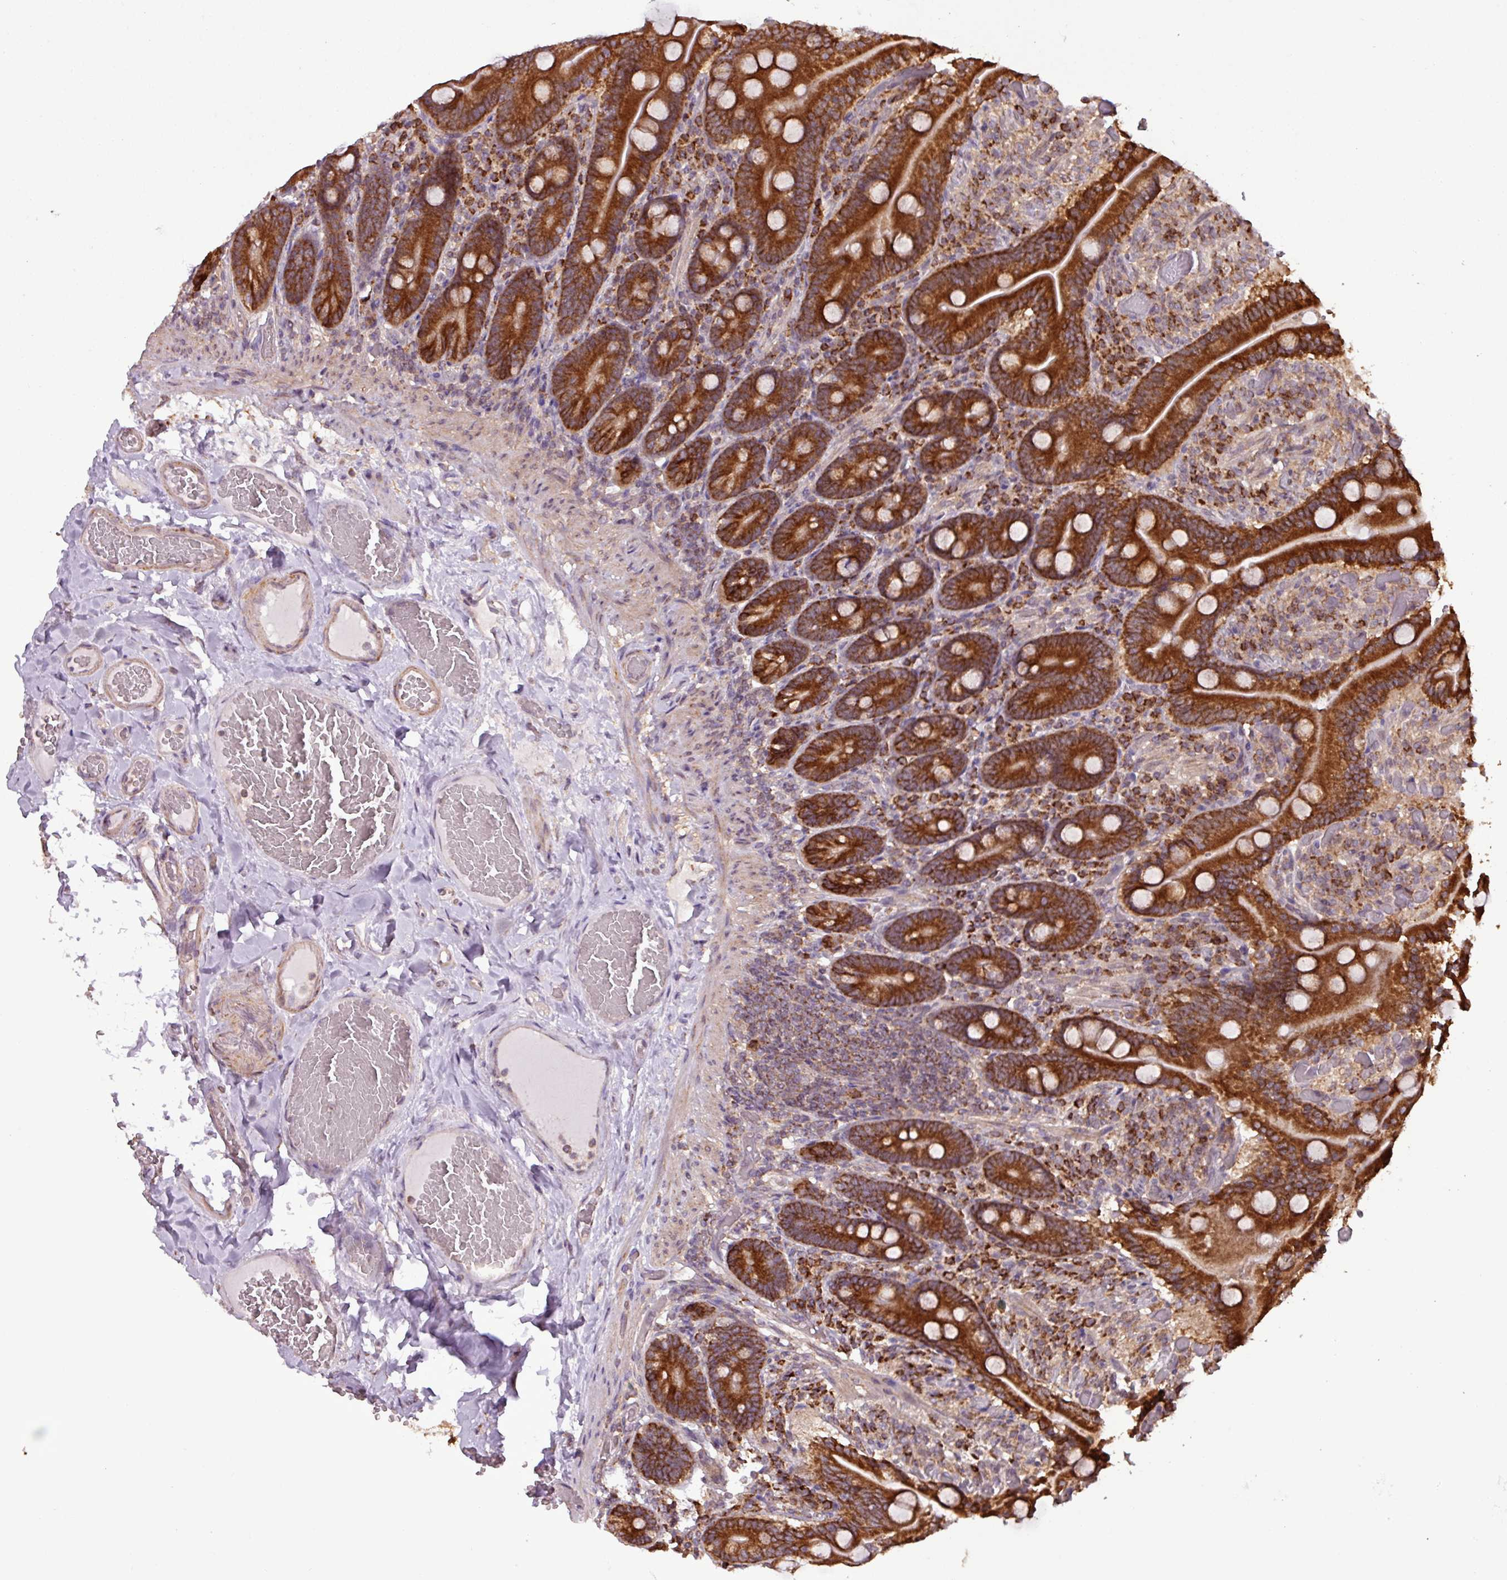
{"staining": {"intensity": "strong", "quantity": ">75%", "location": "cytoplasmic/membranous"}, "tissue": "duodenum", "cell_type": "Glandular cells", "image_type": "normal", "snomed": [{"axis": "morphology", "description": "Normal tissue, NOS"}, {"axis": "topography", "description": "Duodenum"}], "caption": "A high-resolution image shows immunohistochemistry (IHC) staining of benign duodenum, which demonstrates strong cytoplasmic/membranous staining in about >75% of glandular cells.", "gene": "MCTP2", "patient": {"sex": "female", "age": 62}}